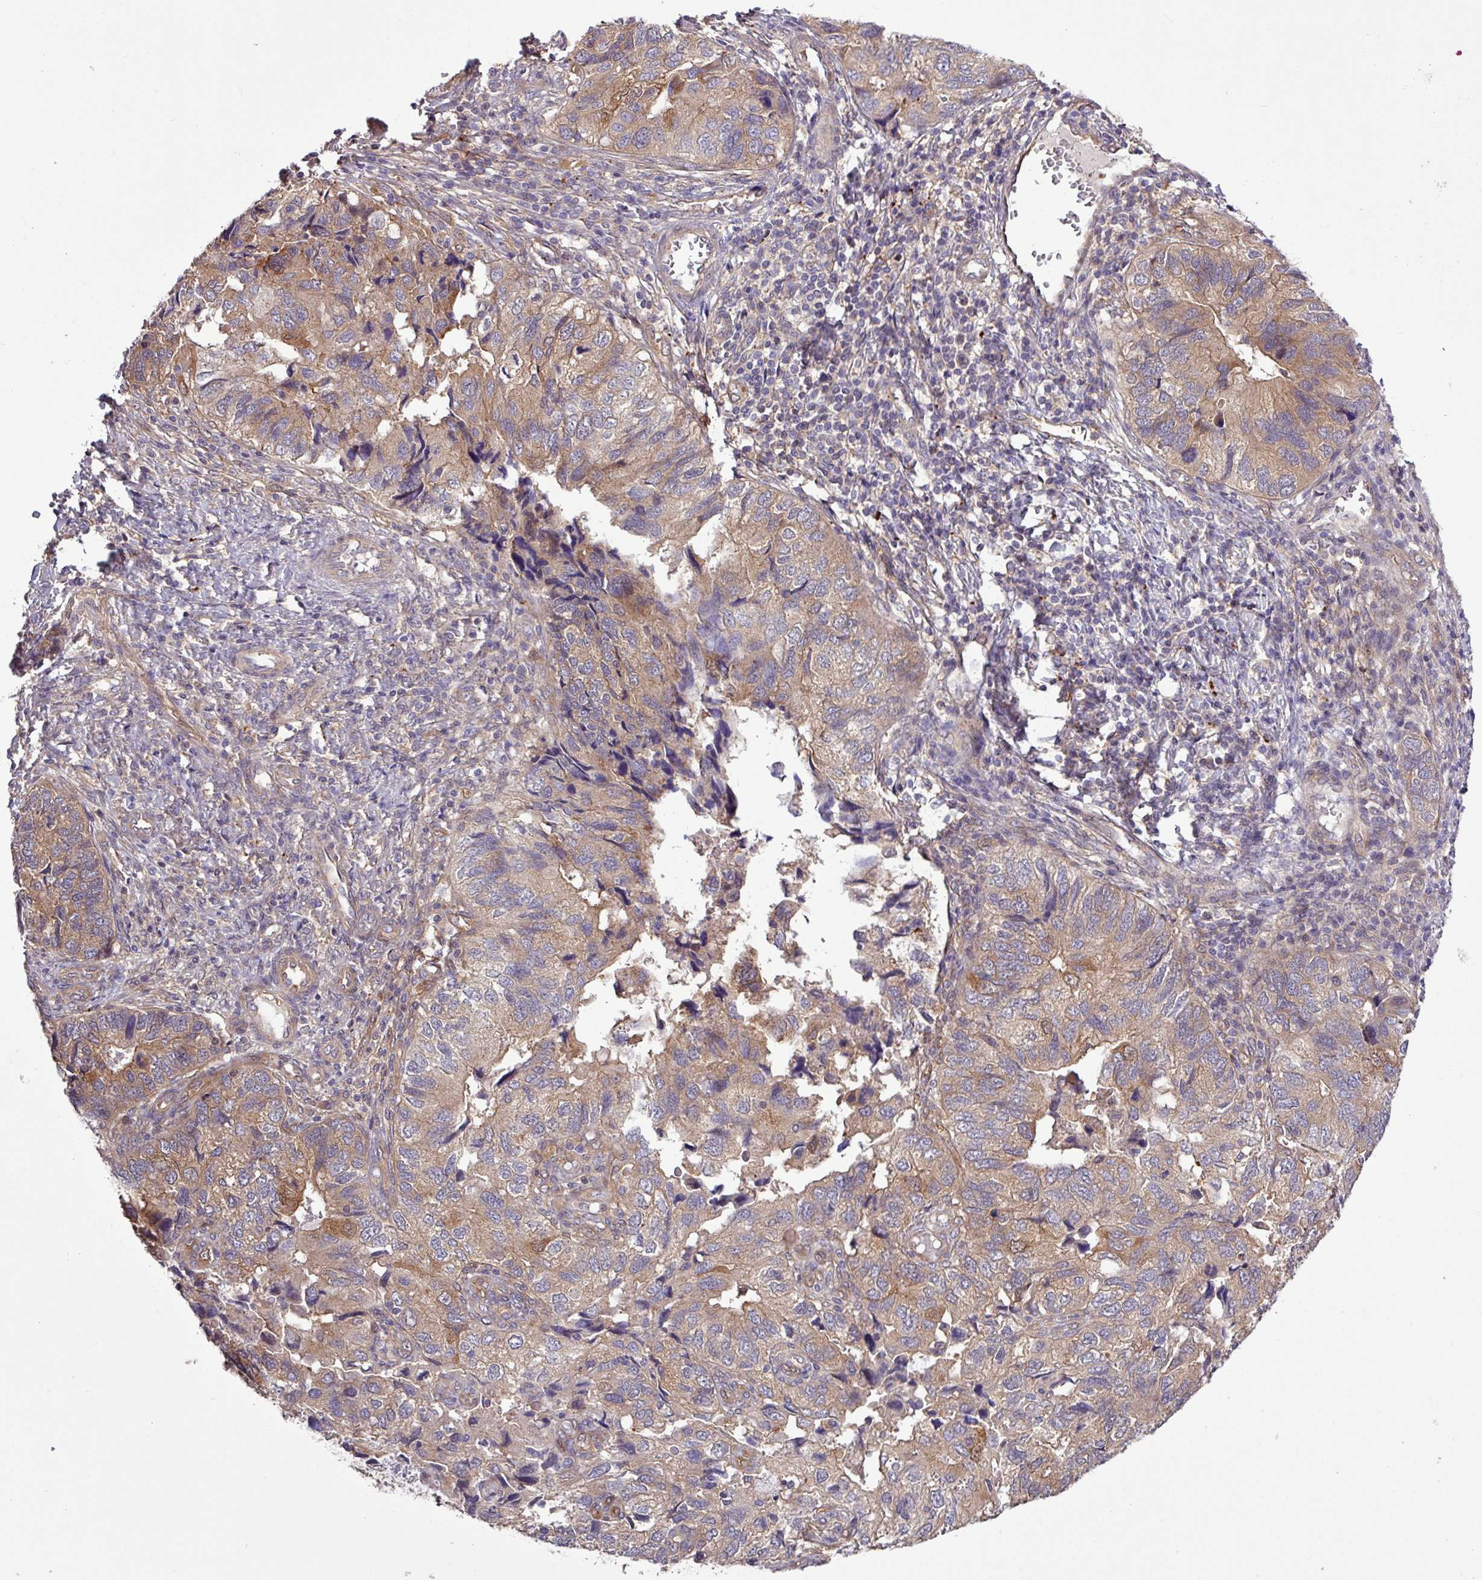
{"staining": {"intensity": "weak", "quantity": ">75%", "location": "cytoplasmic/membranous,nuclear"}, "tissue": "endometrial cancer", "cell_type": "Tumor cells", "image_type": "cancer", "snomed": [{"axis": "morphology", "description": "Carcinoma, NOS"}, {"axis": "topography", "description": "Uterus"}], "caption": "A brown stain highlights weak cytoplasmic/membranous and nuclear staining of a protein in endometrial cancer (carcinoma) tumor cells.", "gene": "CARHSP1", "patient": {"sex": "female", "age": 76}}